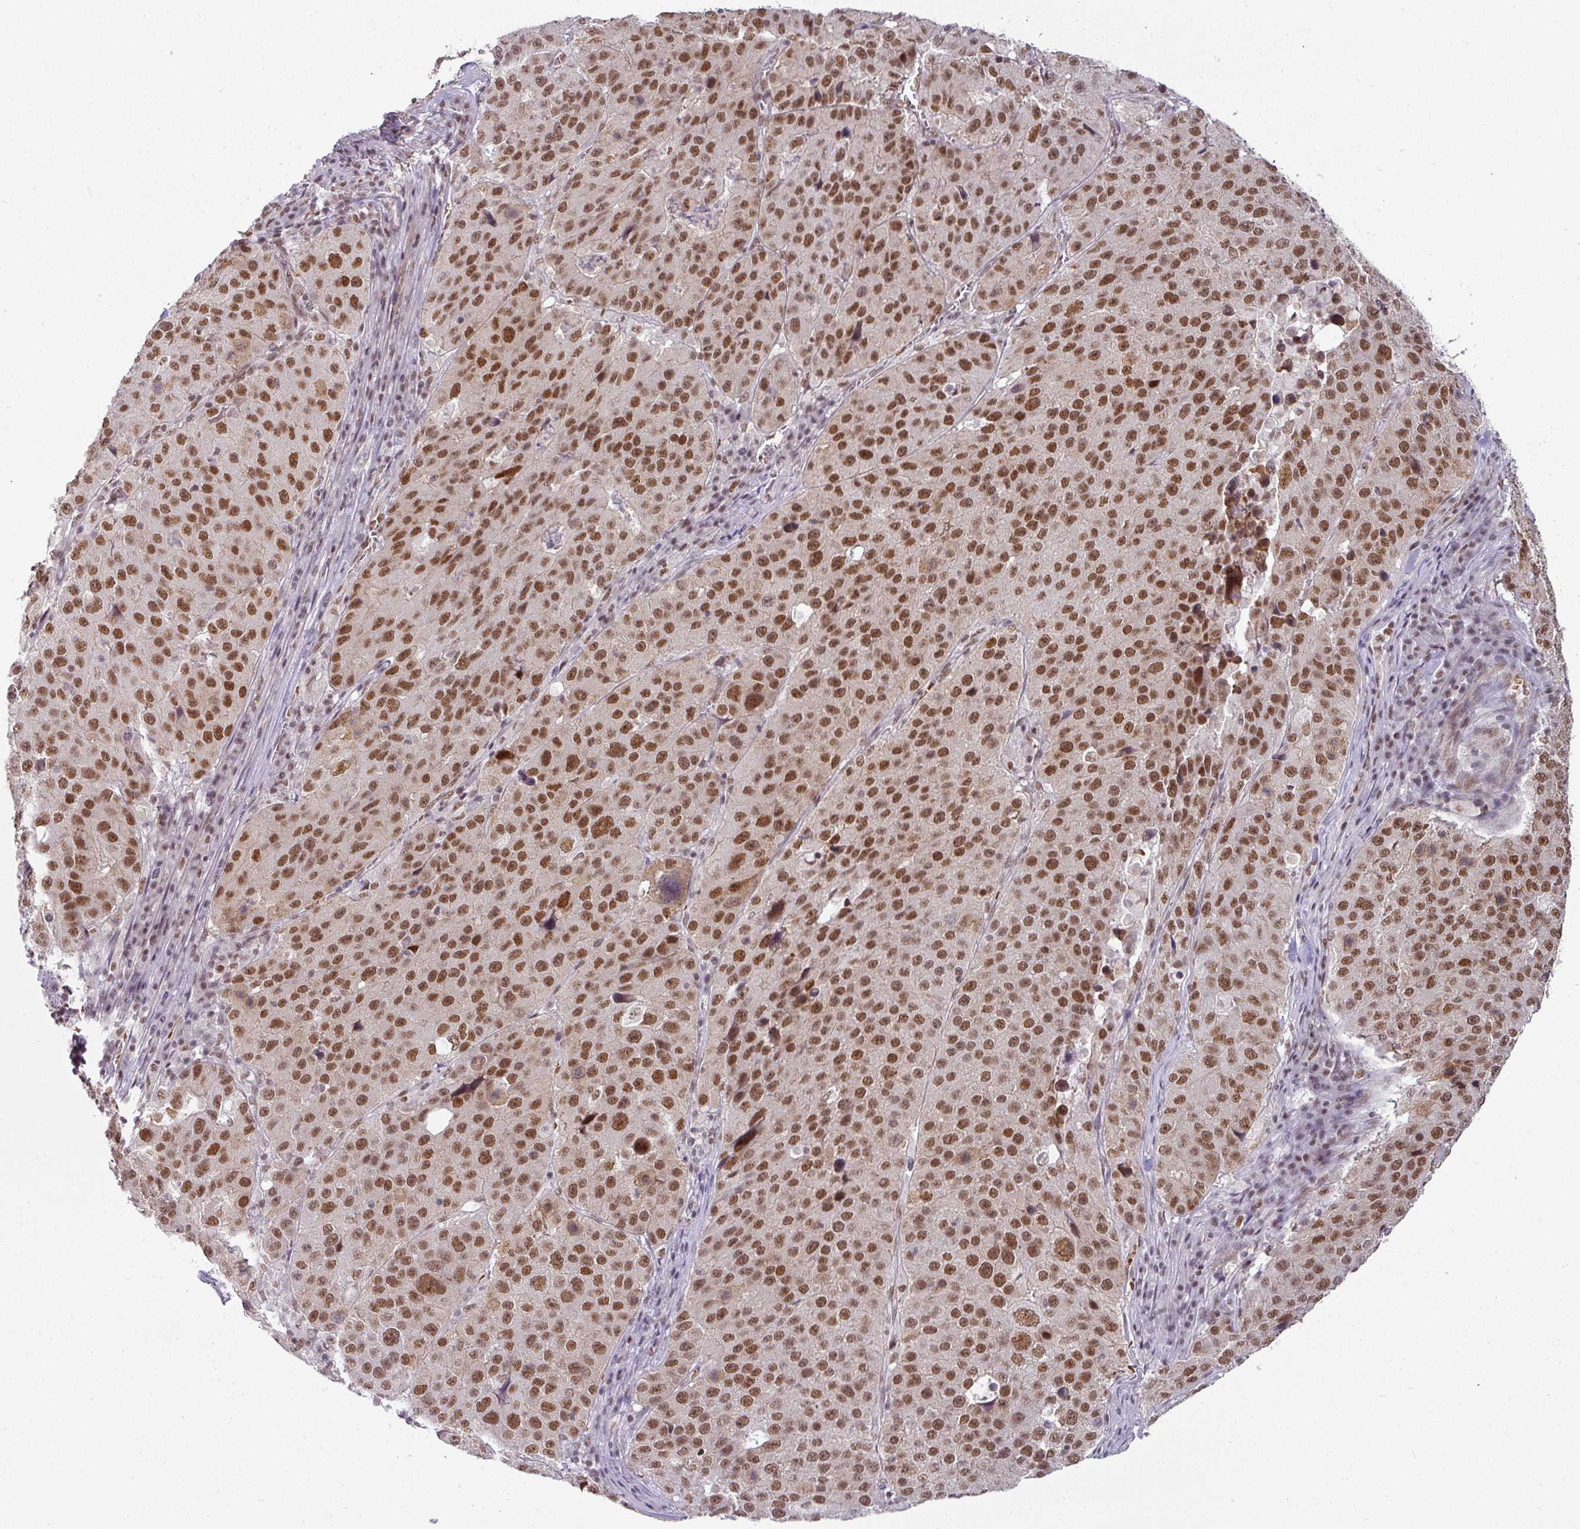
{"staining": {"intensity": "moderate", "quantity": ">75%", "location": "nuclear"}, "tissue": "stomach cancer", "cell_type": "Tumor cells", "image_type": "cancer", "snomed": [{"axis": "morphology", "description": "Adenocarcinoma, NOS"}, {"axis": "topography", "description": "Stomach"}], "caption": "Tumor cells show medium levels of moderate nuclear staining in approximately >75% of cells in human adenocarcinoma (stomach).", "gene": "NCOA5", "patient": {"sex": "male", "age": 71}}